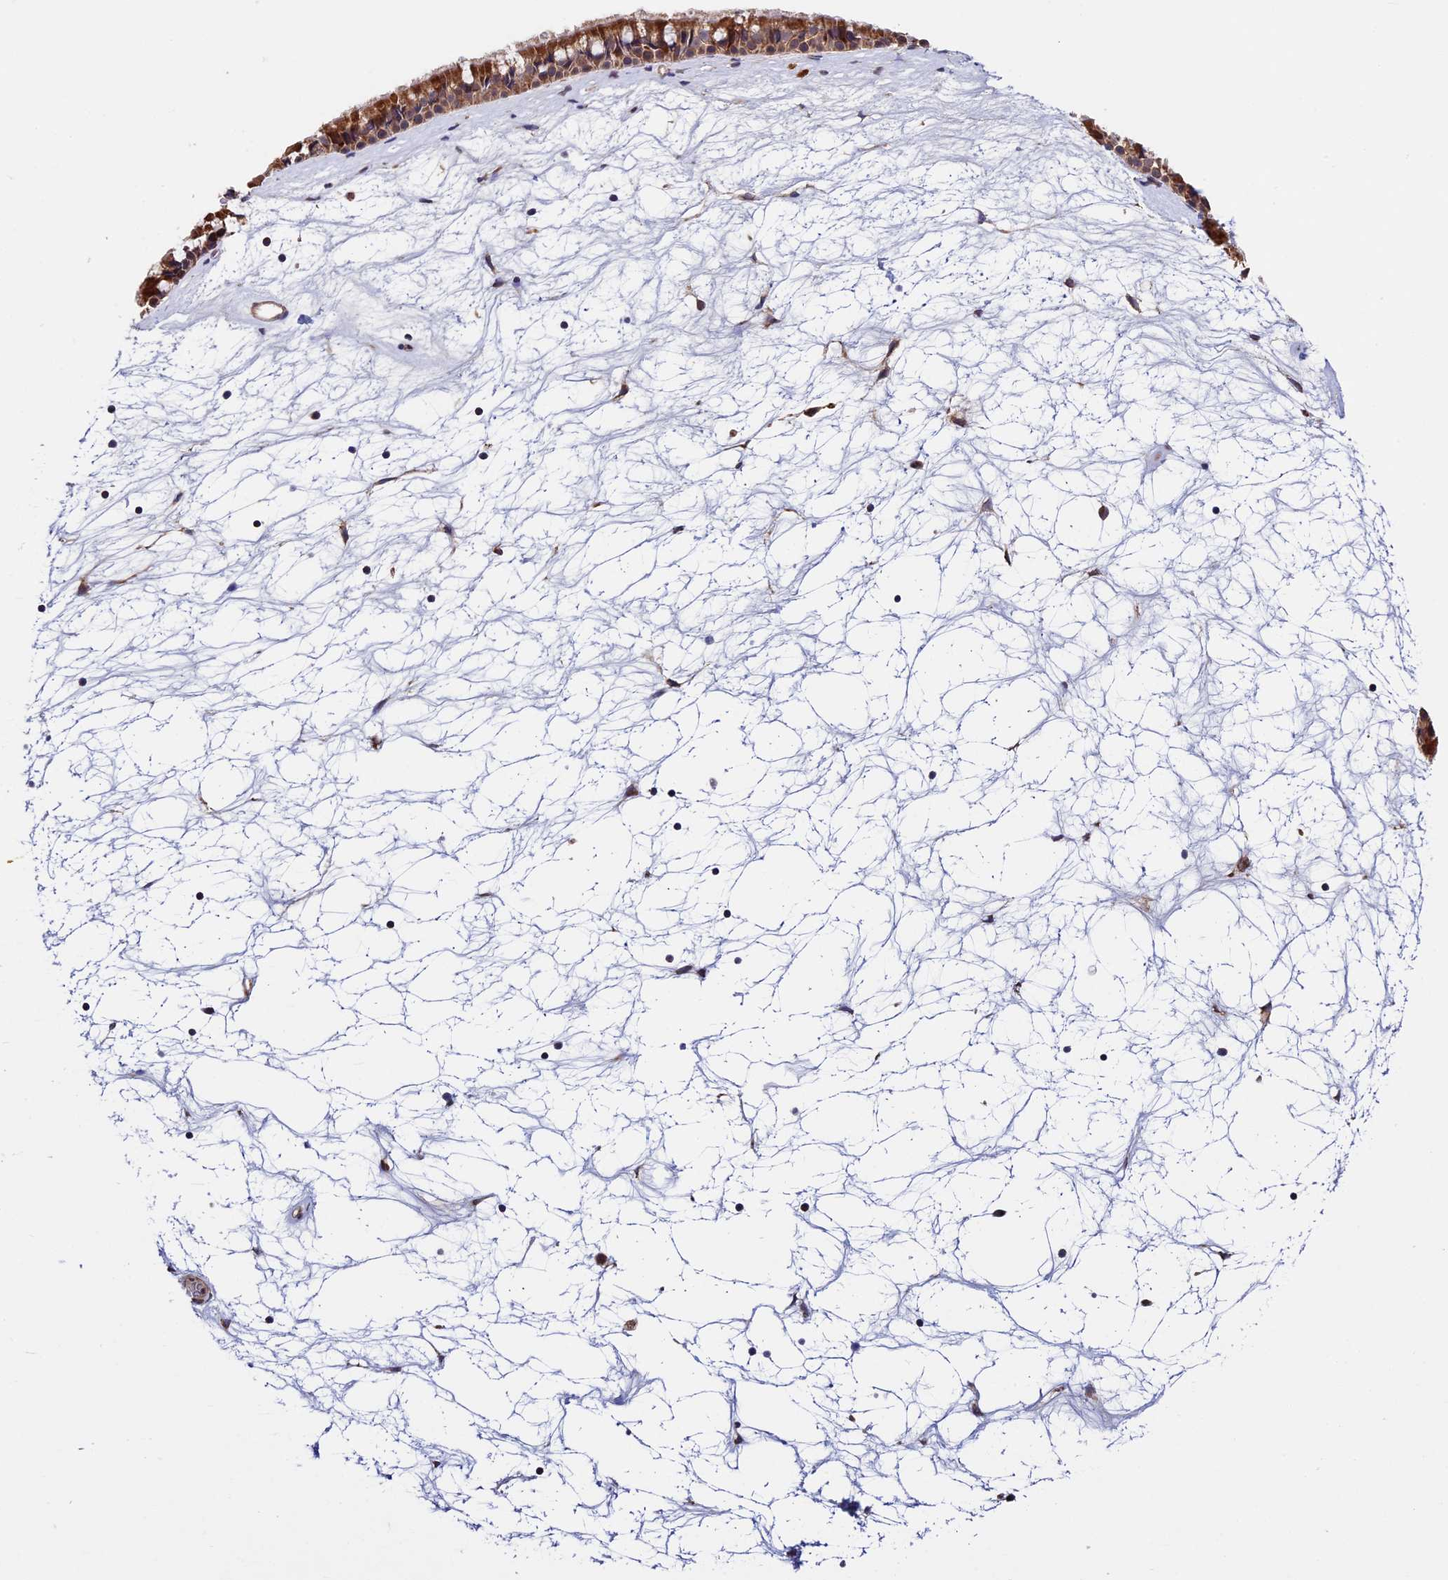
{"staining": {"intensity": "strong", "quantity": "25%-75%", "location": "cytoplasmic/membranous"}, "tissue": "nasopharynx", "cell_type": "Respiratory epithelial cells", "image_type": "normal", "snomed": [{"axis": "morphology", "description": "Normal tissue, NOS"}, {"axis": "topography", "description": "Nasopharynx"}], "caption": "Protein expression analysis of normal human nasopharynx reveals strong cytoplasmic/membranous expression in approximately 25%-75% of respiratory epithelial cells. Nuclei are stained in blue.", "gene": "RNF17", "patient": {"sex": "male", "age": 64}}